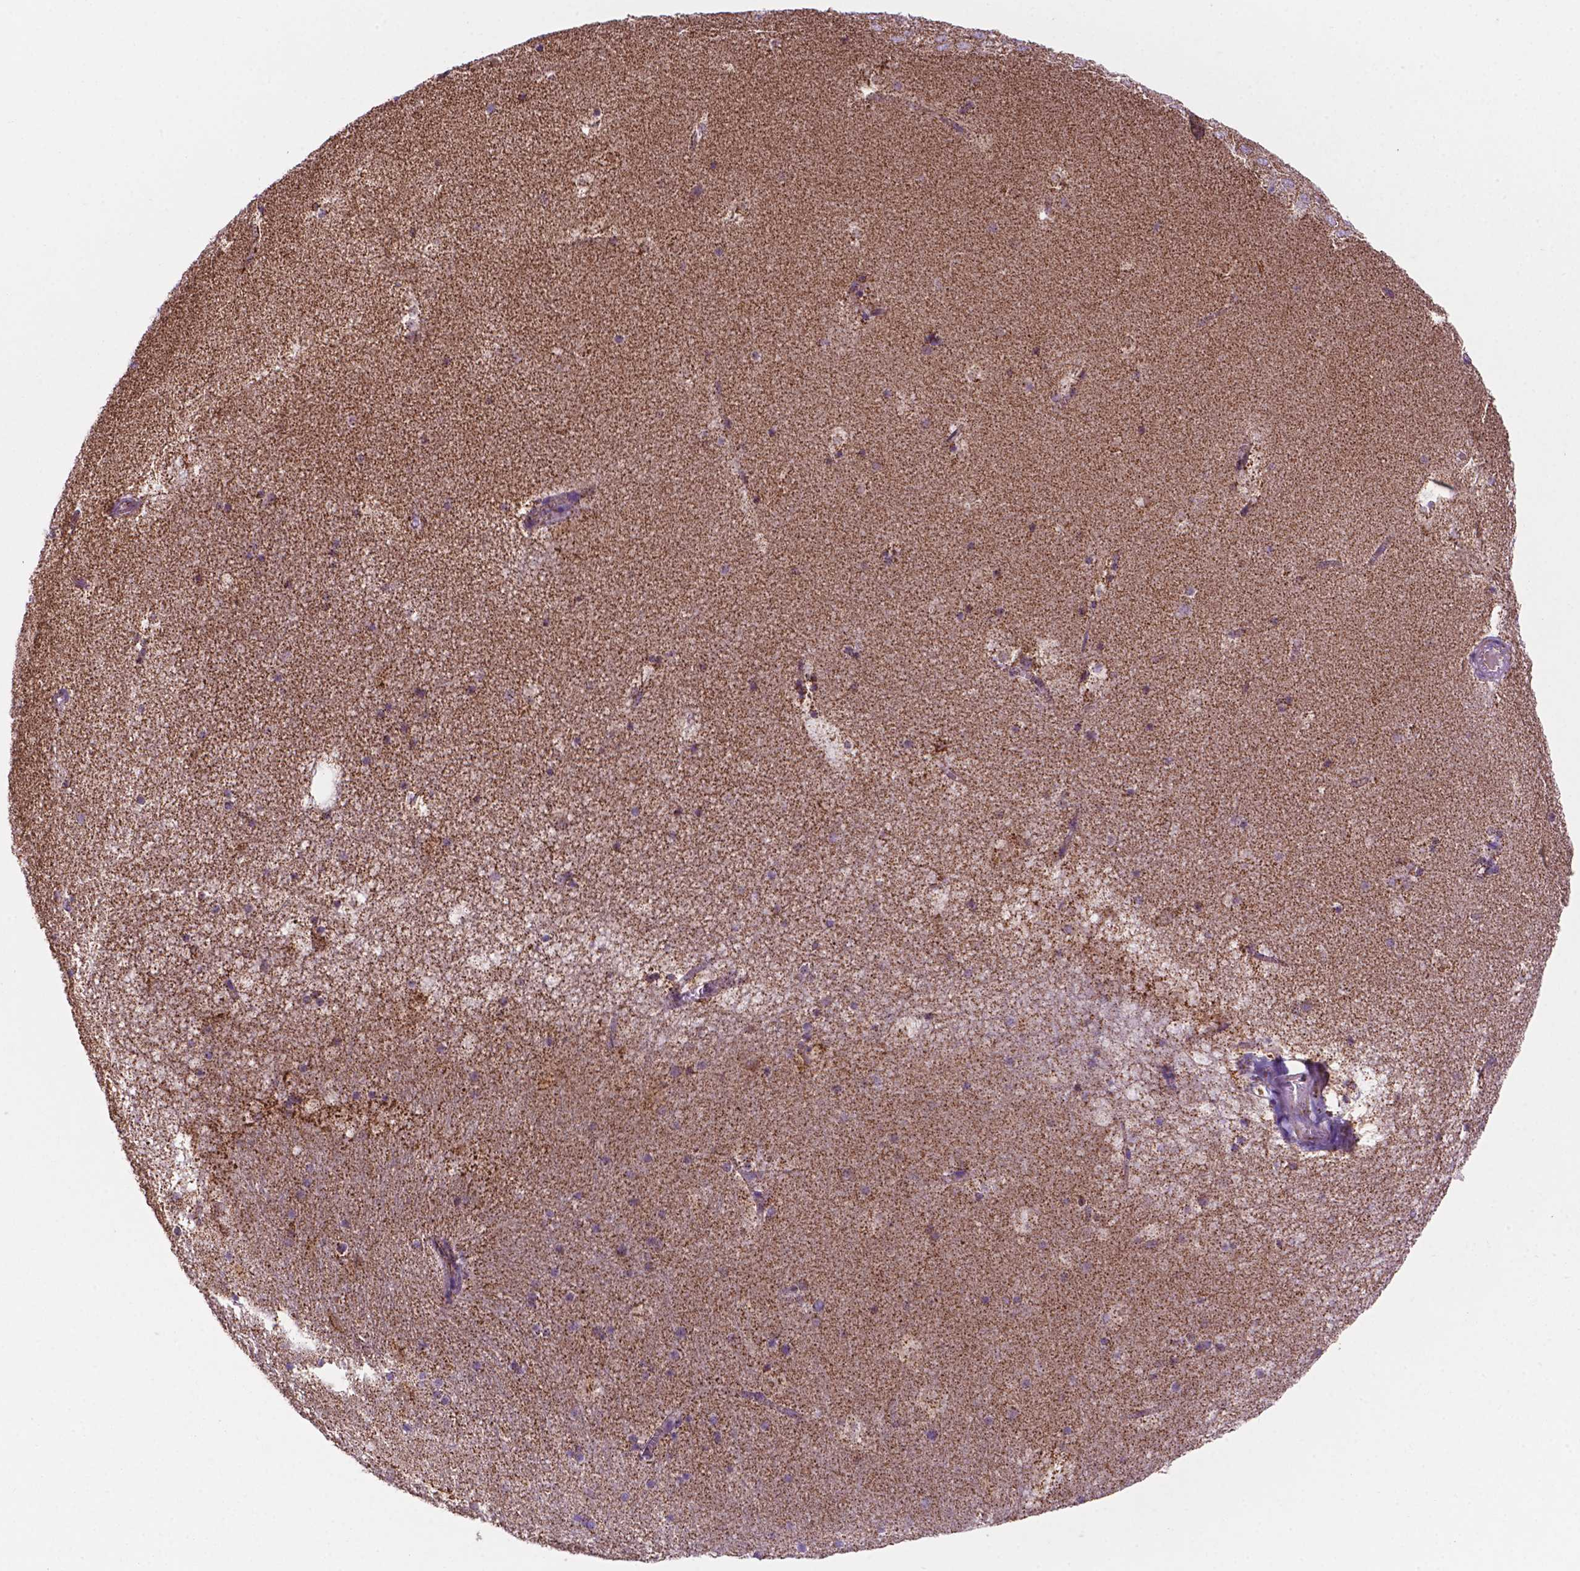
{"staining": {"intensity": "moderate", "quantity": ">75%", "location": "cytoplasmic/membranous"}, "tissue": "hippocampus", "cell_type": "Glial cells", "image_type": "normal", "snomed": [{"axis": "morphology", "description": "Normal tissue, NOS"}, {"axis": "topography", "description": "Hippocampus"}], "caption": "IHC of benign hippocampus displays medium levels of moderate cytoplasmic/membranous expression in approximately >75% of glial cells.", "gene": "HSPD1", "patient": {"sex": "male", "age": 45}}